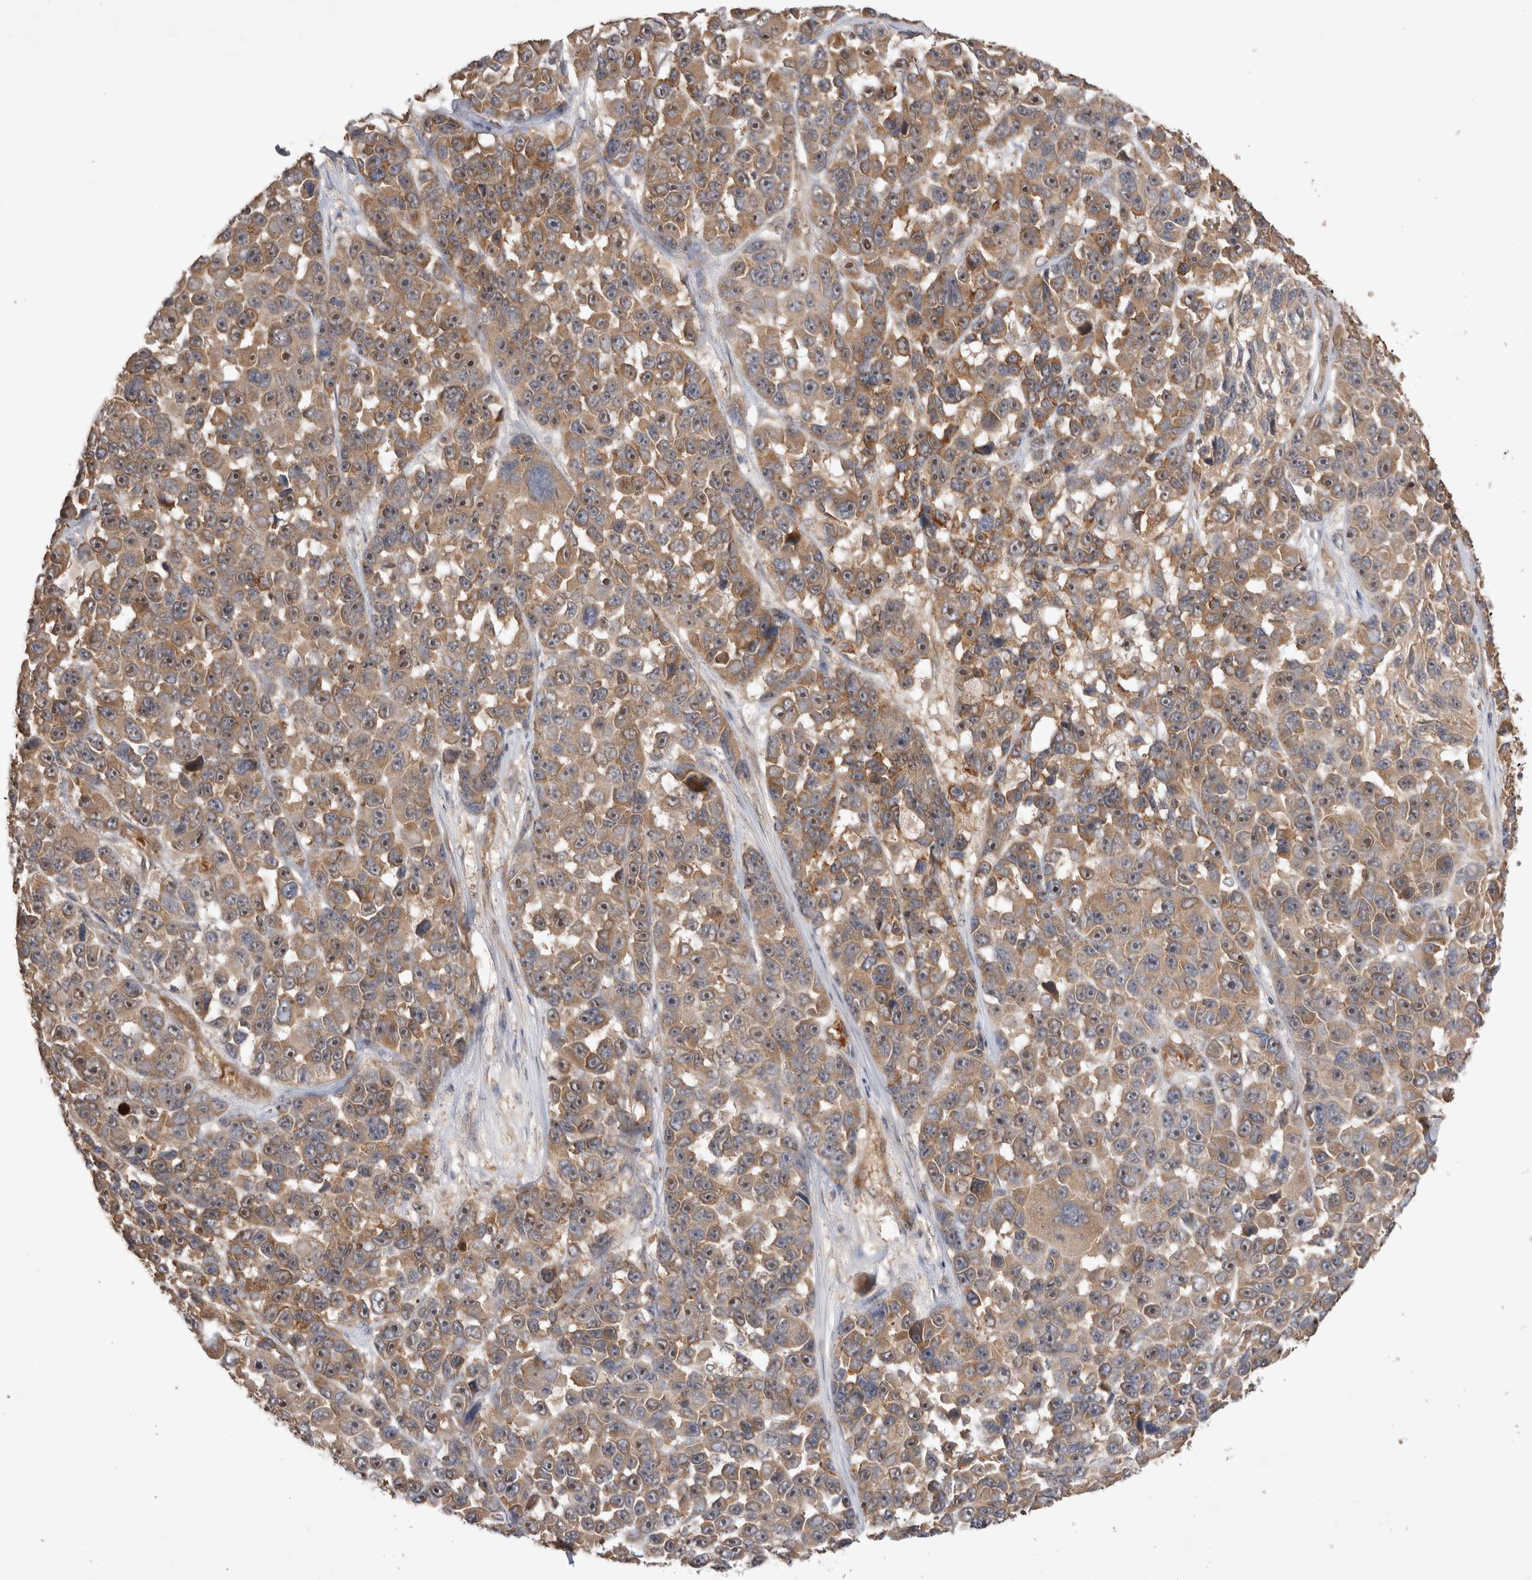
{"staining": {"intensity": "weak", "quantity": ">75%", "location": "cytoplasmic/membranous,nuclear"}, "tissue": "melanoma", "cell_type": "Tumor cells", "image_type": "cancer", "snomed": [{"axis": "morphology", "description": "Malignant melanoma, NOS"}, {"axis": "topography", "description": "Skin"}], "caption": "Melanoma was stained to show a protein in brown. There is low levels of weak cytoplasmic/membranous and nuclear expression in approximately >75% of tumor cells. Nuclei are stained in blue.", "gene": "FAM221A", "patient": {"sex": "male", "age": 53}}